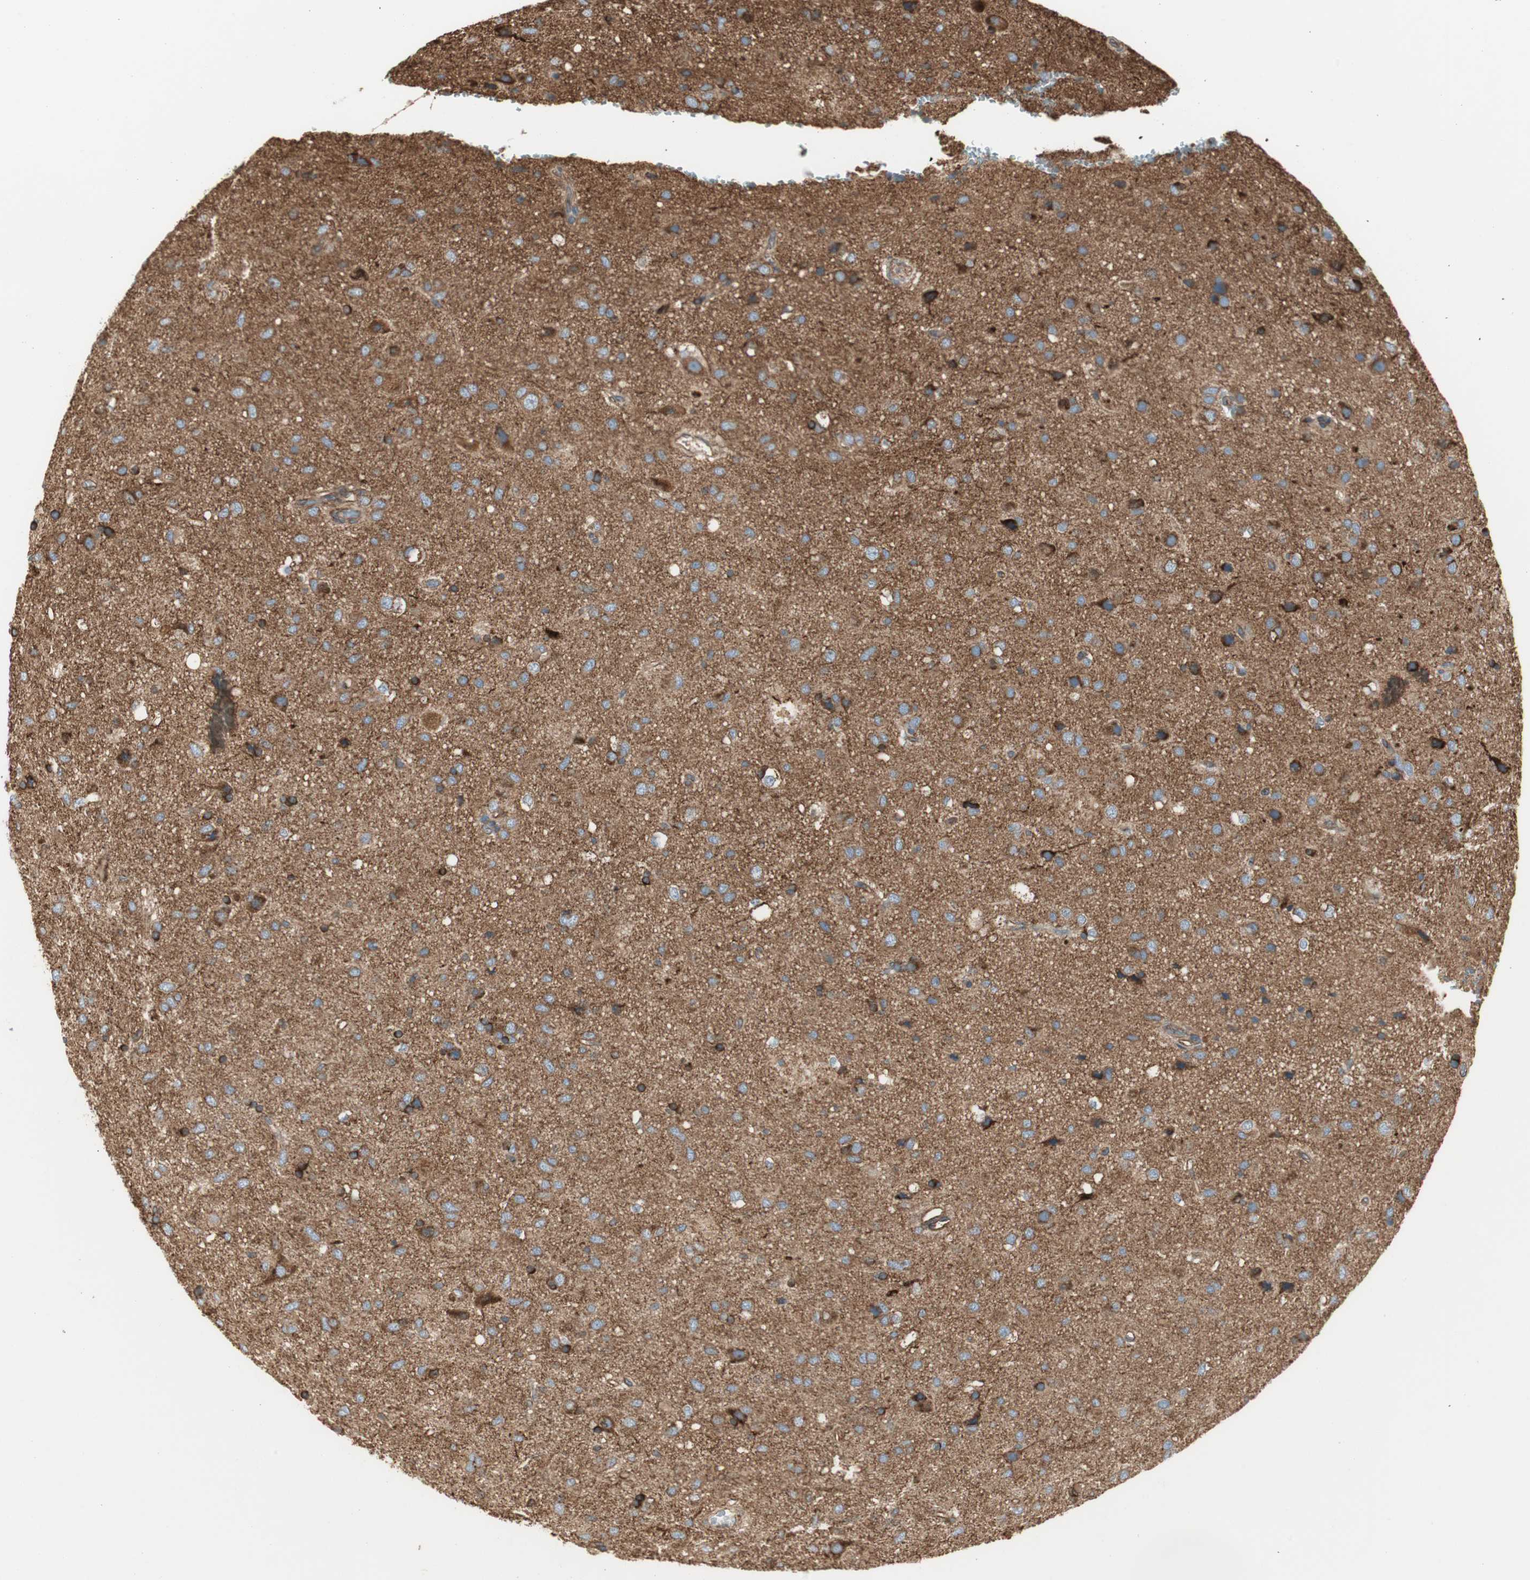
{"staining": {"intensity": "strong", "quantity": ">75%", "location": "cytoplasmic/membranous"}, "tissue": "glioma", "cell_type": "Tumor cells", "image_type": "cancer", "snomed": [{"axis": "morphology", "description": "Glioma, malignant, Low grade"}, {"axis": "topography", "description": "Brain"}], "caption": "Protein expression analysis of glioma exhibits strong cytoplasmic/membranous staining in approximately >75% of tumor cells.", "gene": "H6PD", "patient": {"sex": "male", "age": 77}}